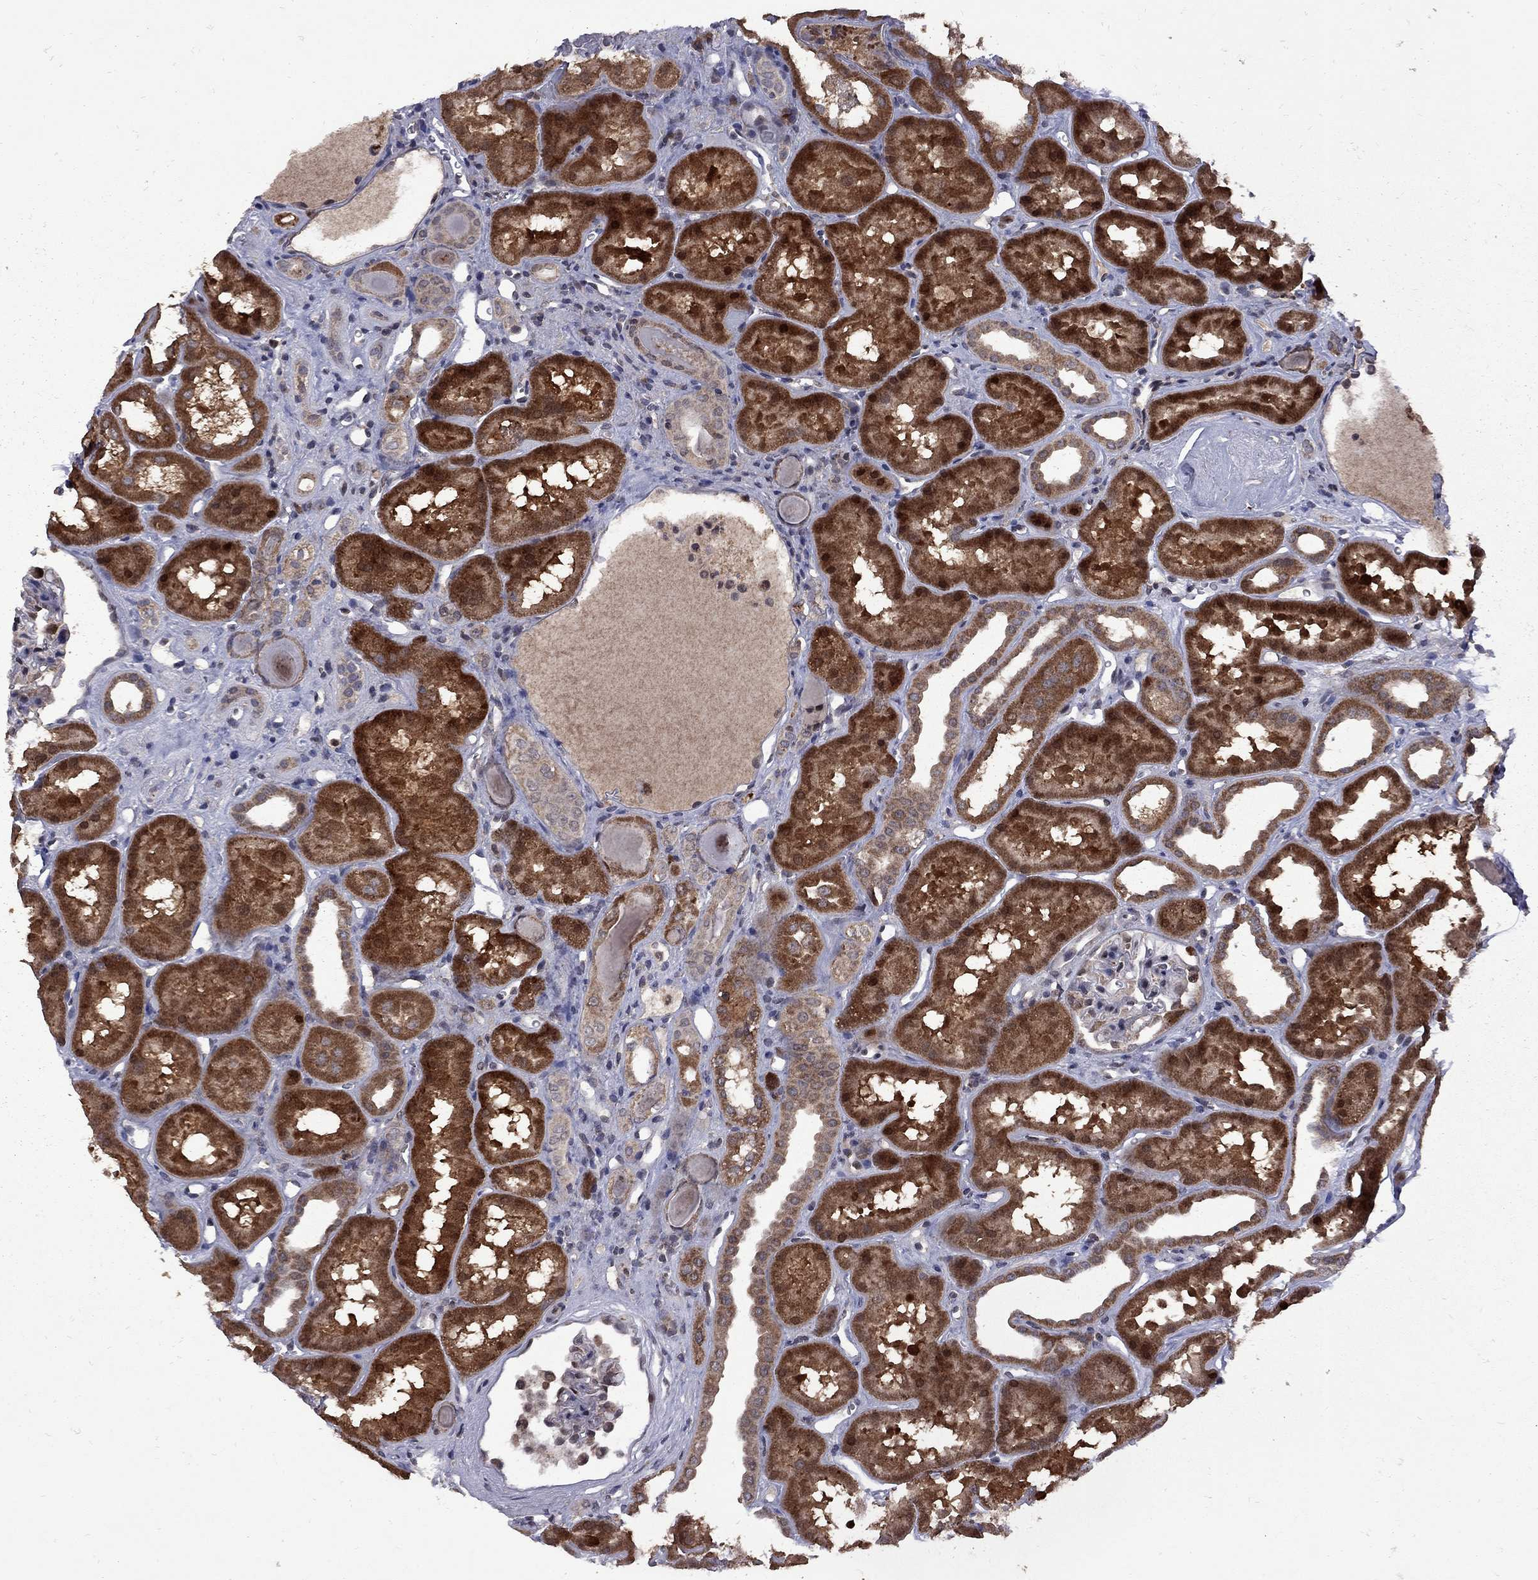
{"staining": {"intensity": "moderate", "quantity": "<25%", "location": "nuclear"}, "tissue": "kidney", "cell_type": "Cells in glomeruli", "image_type": "normal", "snomed": [{"axis": "morphology", "description": "Normal tissue, NOS"}, {"axis": "topography", "description": "Kidney"}], "caption": "Cells in glomeruli exhibit moderate nuclear staining in about <25% of cells in unremarkable kidney. Immunohistochemistry stains the protein of interest in brown and the nuclei are stained blue.", "gene": "IPP", "patient": {"sex": "male", "age": 61}}